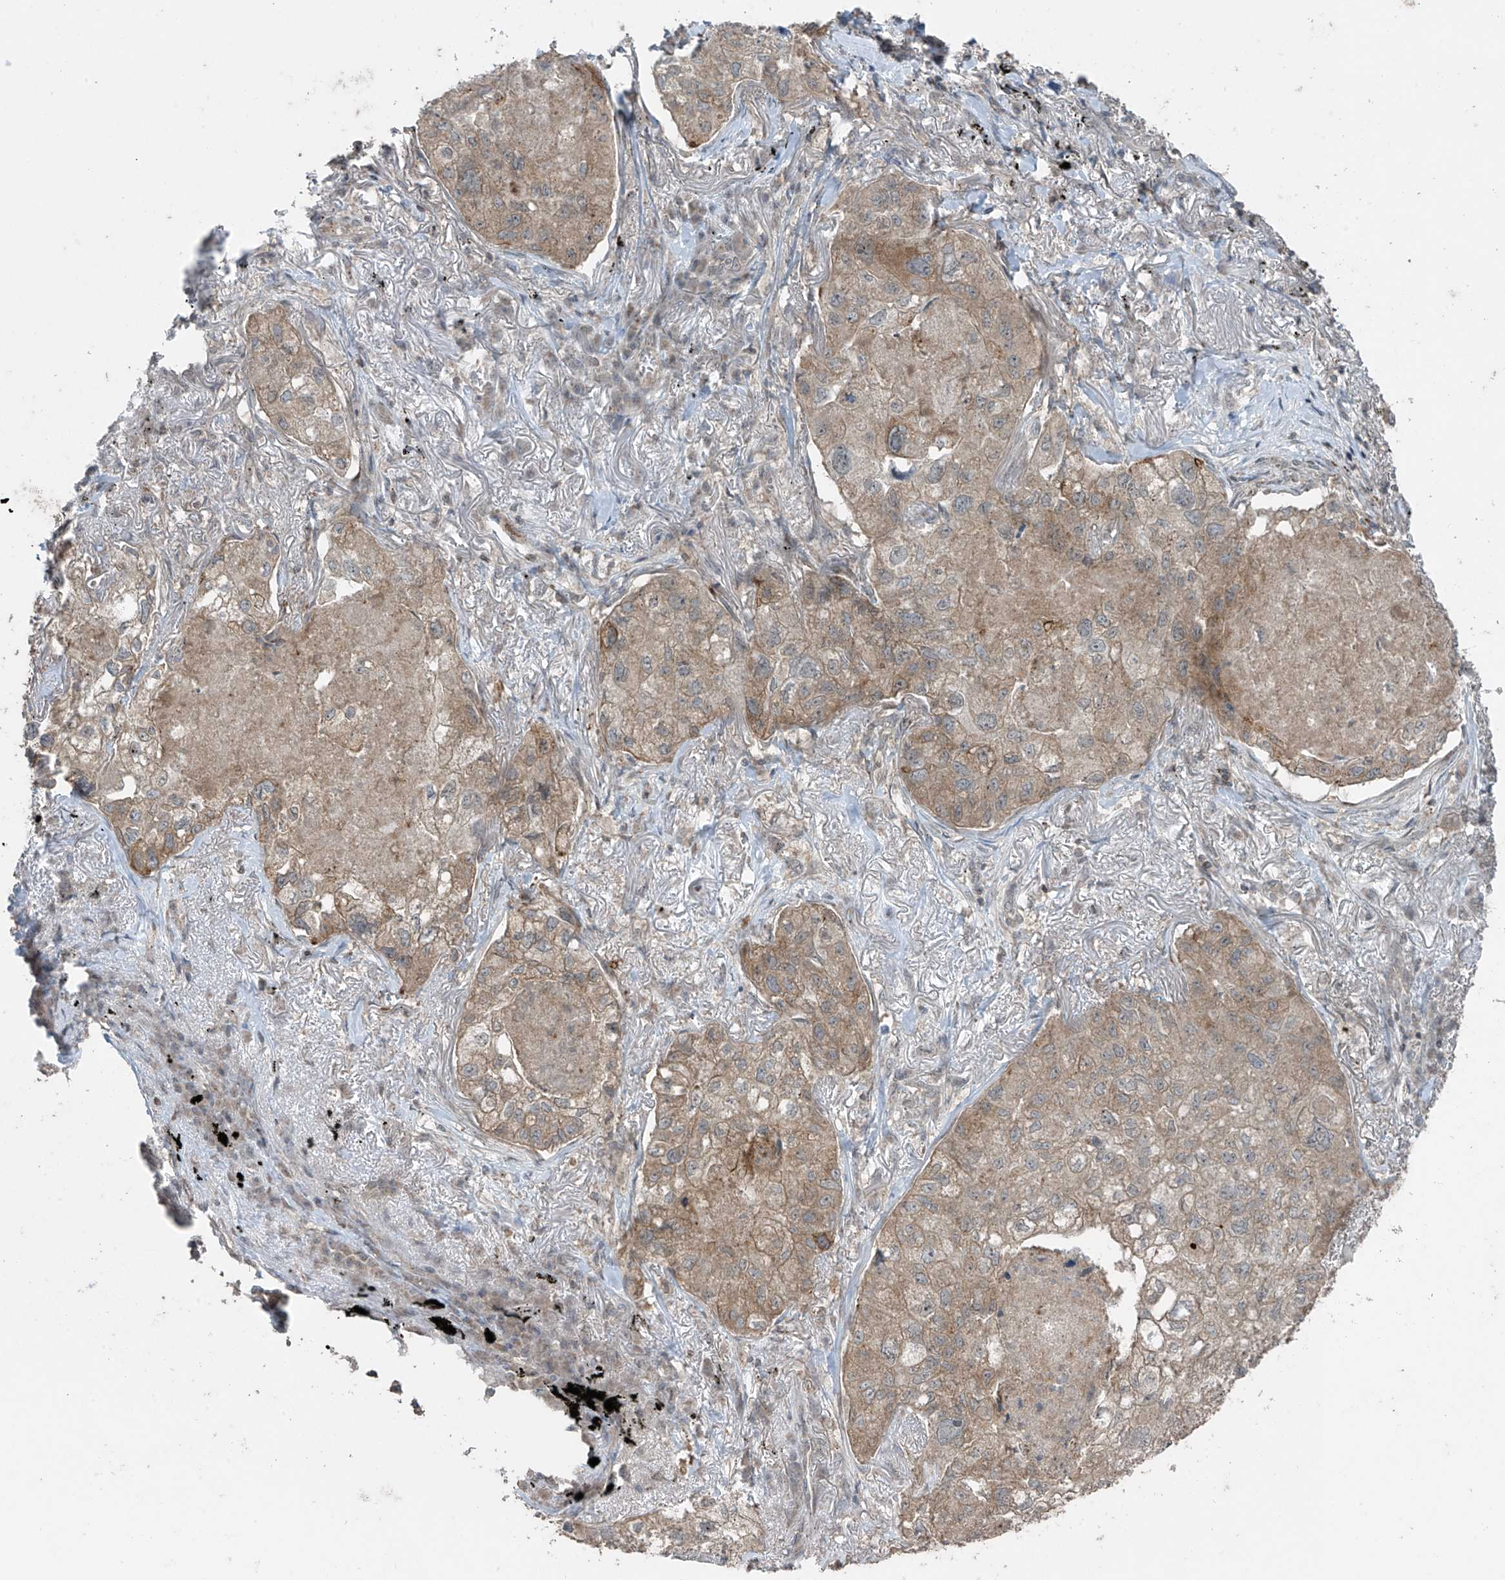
{"staining": {"intensity": "moderate", "quantity": ">75%", "location": "cytoplasmic/membranous"}, "tissue": "lung cancer", "cell_type": "Tumor cells", "image_type": "cancer", "snomed": [{"axis": "morphology", "description": "Adenocarcinoma, NOS"}, {"axis": "topography", "description": "Lung"}], "caption": "Immunohistochemistry (IHC) micrograph of human lung cancer stained for a protein (brown), which displays medium levels of moderate cytoplasmic/membranous expression in approximately >75% of tumor cells.", "gene": "PGPEP1", "patient": {"sex": "male", "age": 65}}